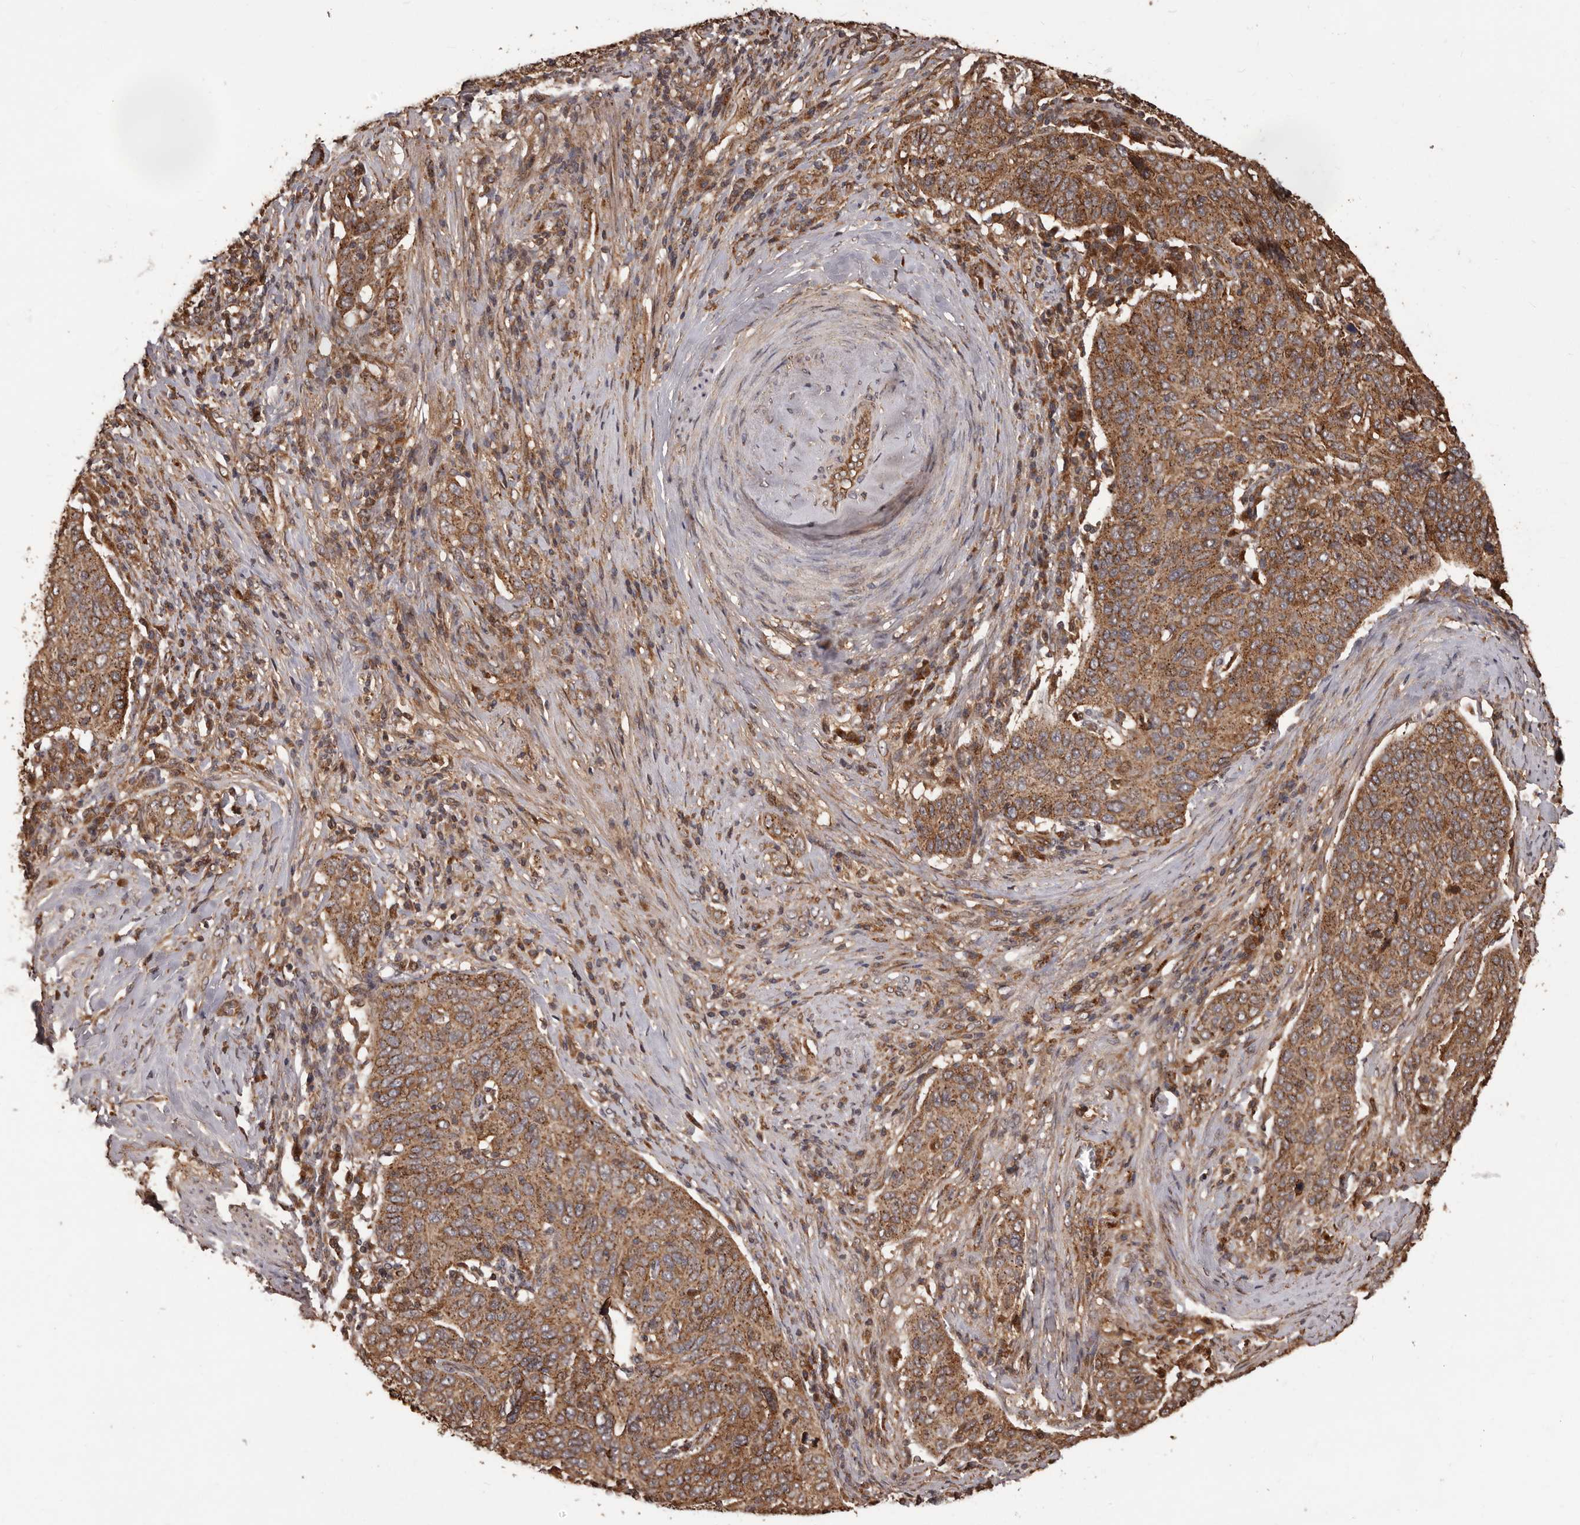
{"staining": {"intensity": "moderate", "quantity": ">75%", "location": "cytoplasmic/membranous"}, "tissue": "cervical cancer", "cell_type": "Tumor cells", "image_type": "cancer", "snomed": [{"axis": "morphology", "description": "Squamous cell carcinoma, NOS"}, {"axis": "topography", "description": "Cervix"}], "caption": "Immunohistochemical staining of cervical squamous cell carcinoma exhibits moderate cytoplasmic/membranous protein staining in approximately >75% of tumor cells.", "gene": "MTO1", "patient": {"sex": "female", "age": 60}}